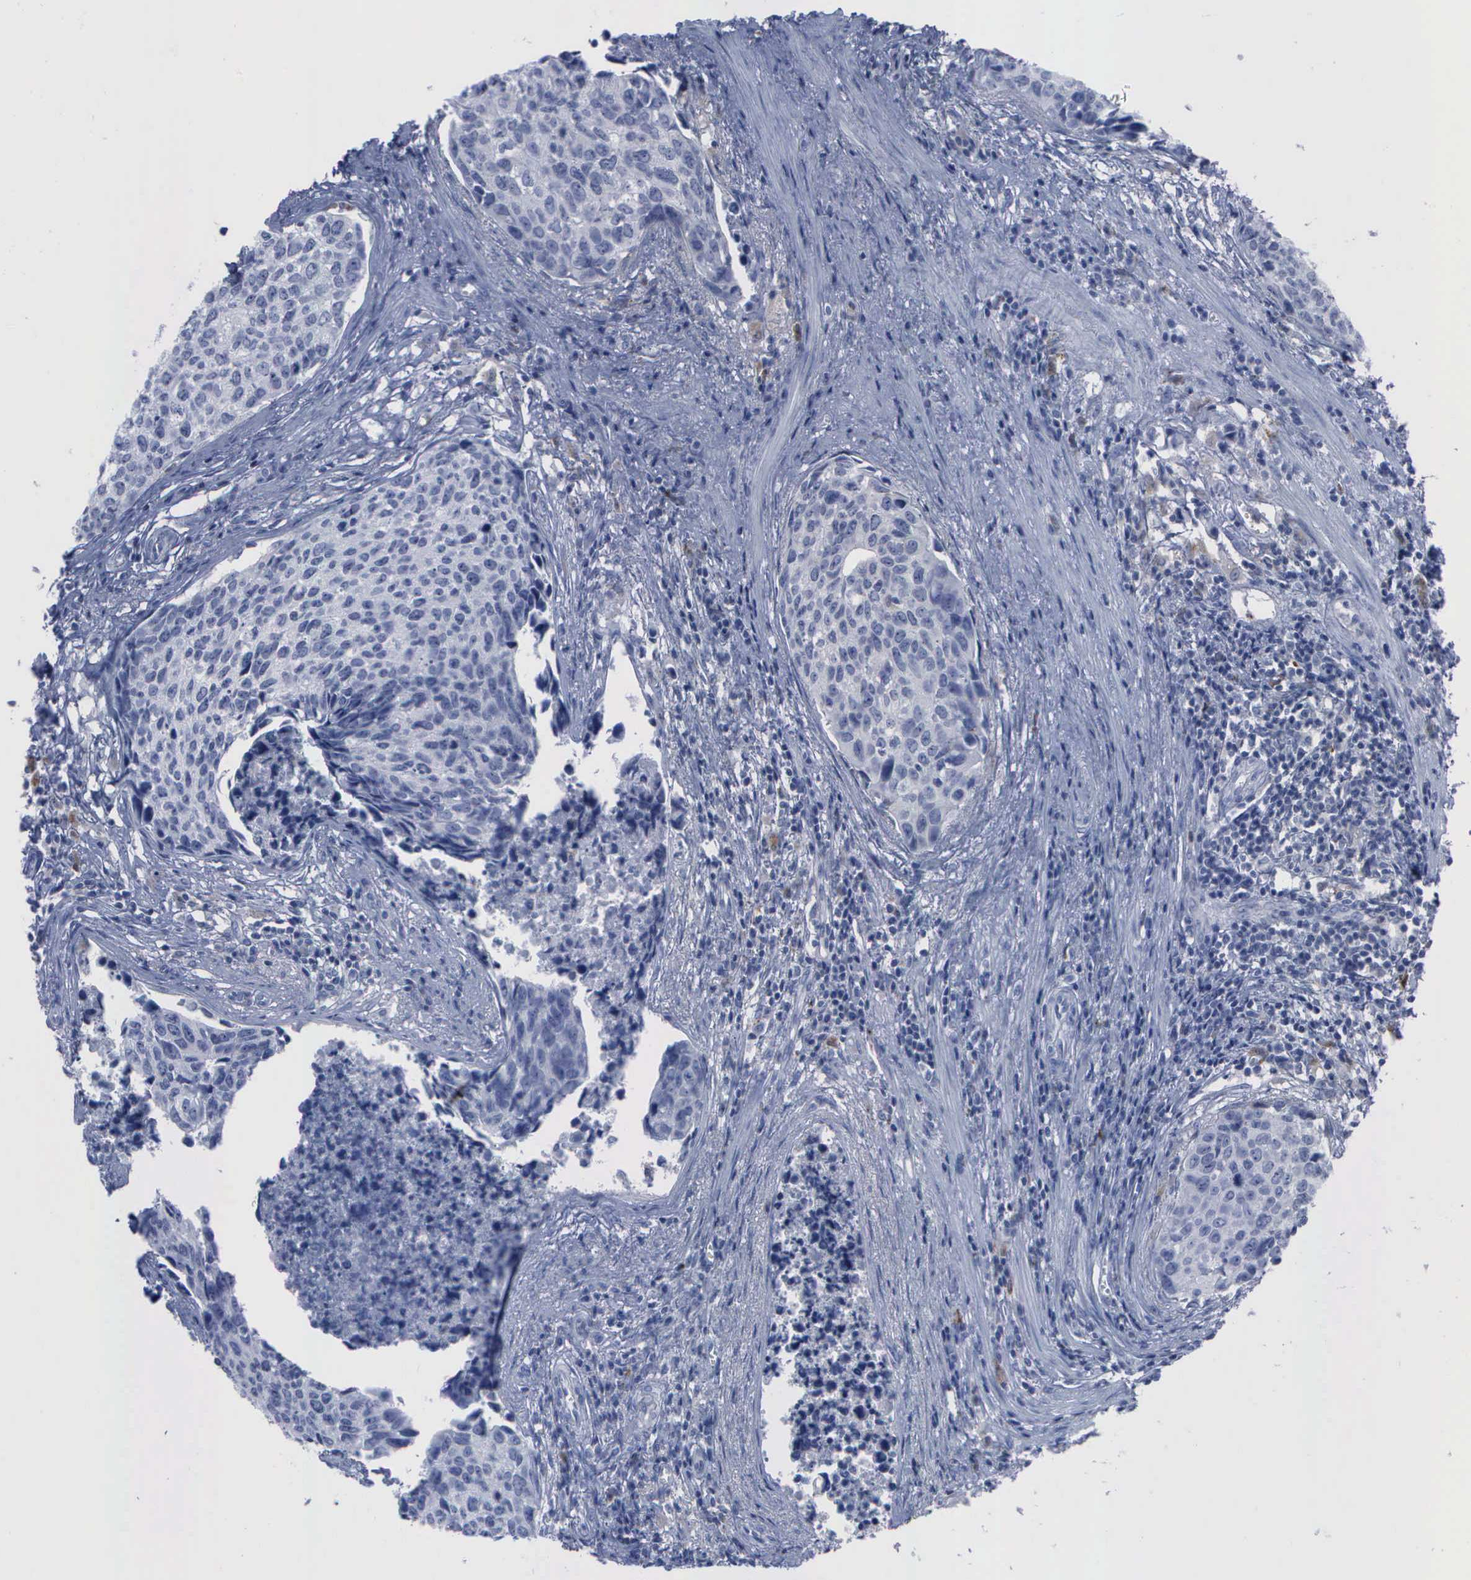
{"staining": {"intensity": "negative", "quantity": "none", "location": "none"}, "tissue": "urothelial cancer", "cell_type": "Tumor cells", "image_type": "cancer", "snomed": [{"axis": "morphology", "description": "Urothelial carcinoma, High grade"}, {"axis": "topography", "description": "Urinary bladder"}], "caption": "Tumor cells are negative for protein expression in human high-grade urothelial carcinoma. (IHC, brightfield microscopy, high magnification).", "gene": "CSTA", "patient": {"sex": "male", "age": 81}}